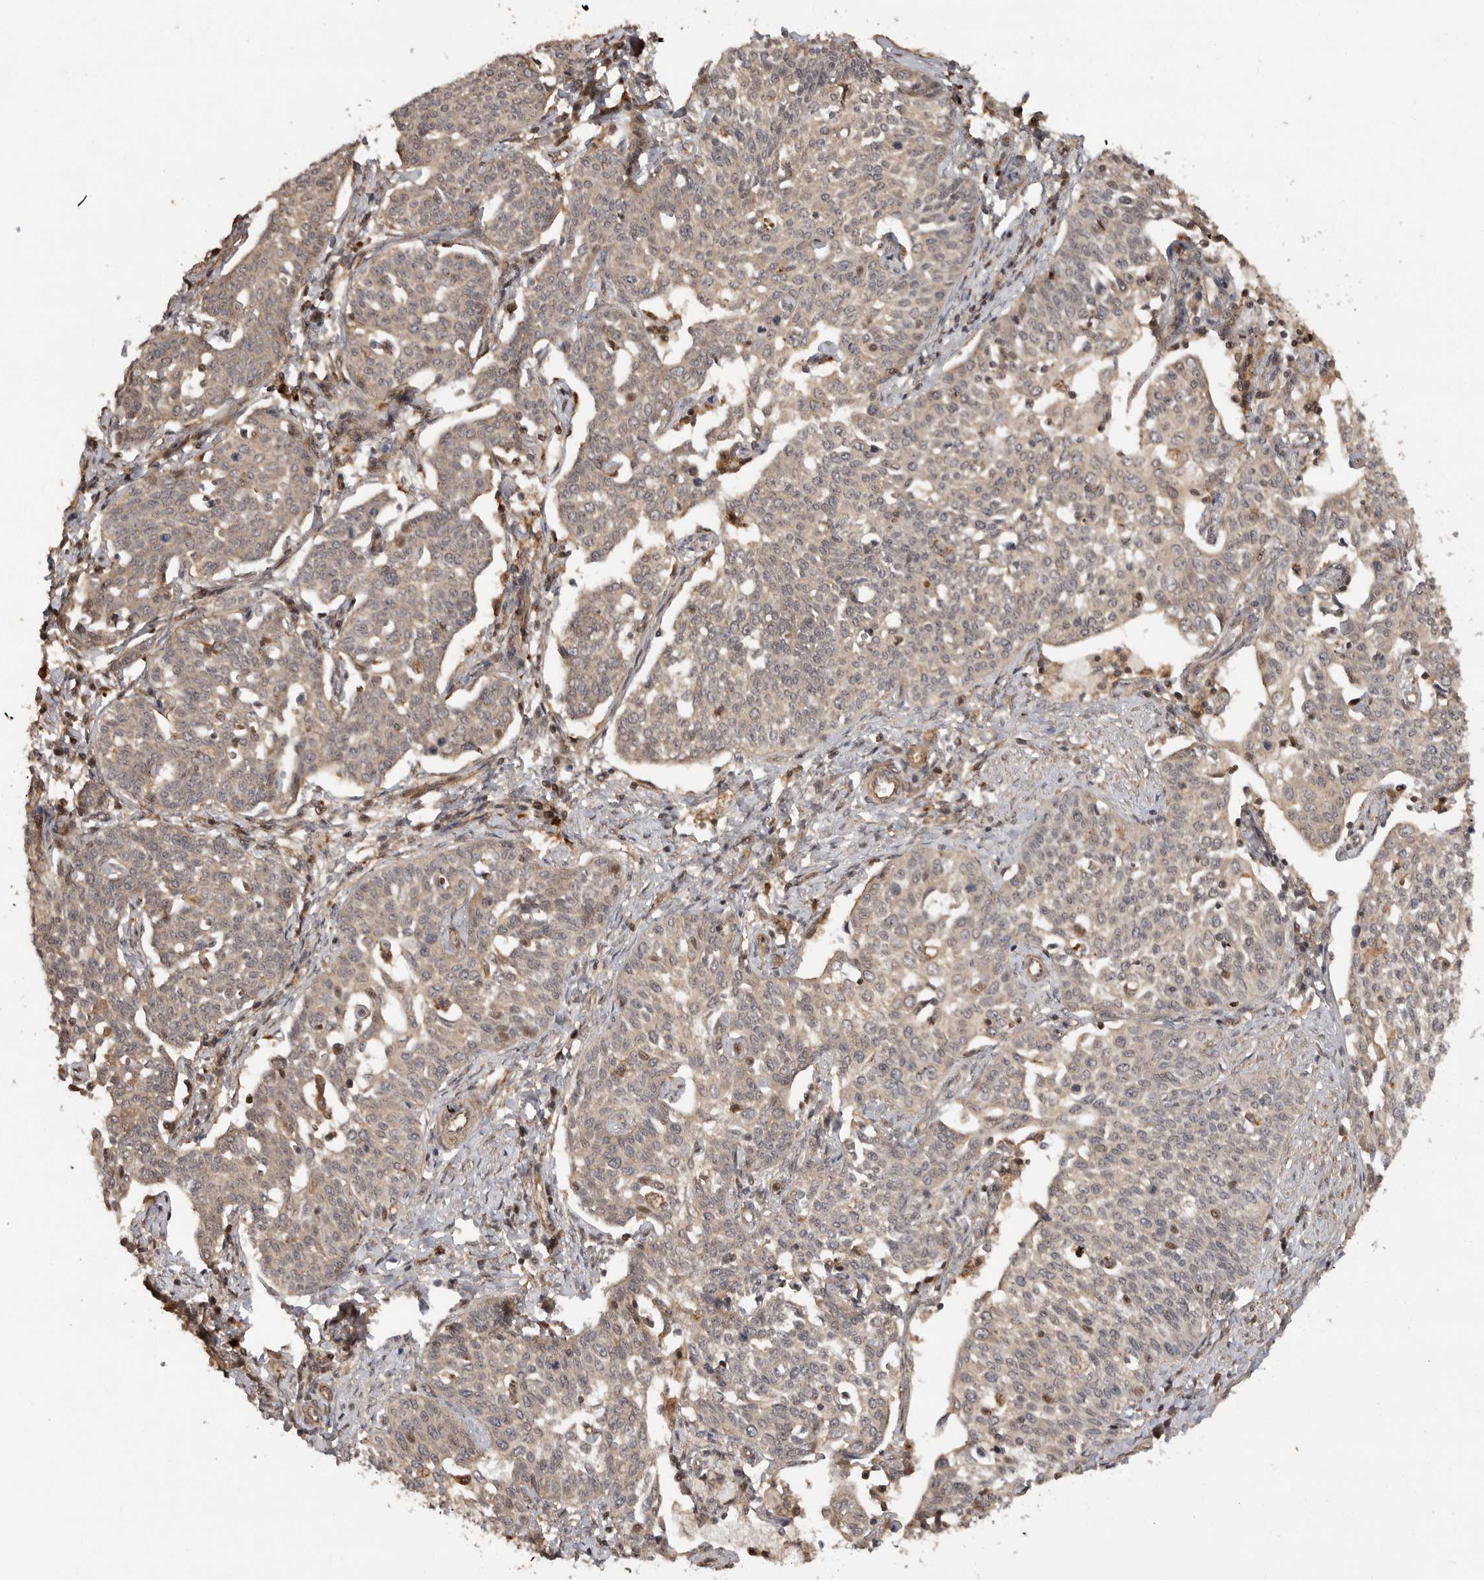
{"staining": {"intensity": "negative", "quantity": "none", "location": "none"}, "tissue": "cervical cancer", "cell_type": "Tumor cells", "image_type": "cancer", "snomed": [{"axis": "morphology", "description": "Squamous cell carcinoma, NOS"}, {"axis": "topography", "description": "Cervix"}], "caption": "This is a micrograph of immunohistochemistry staining of cervical cancer (squamous cell carcinoma), which shows no positivity in tumor cells.", "gene": "ADPRS", "patient": {"sex": "female", "age": 34}}